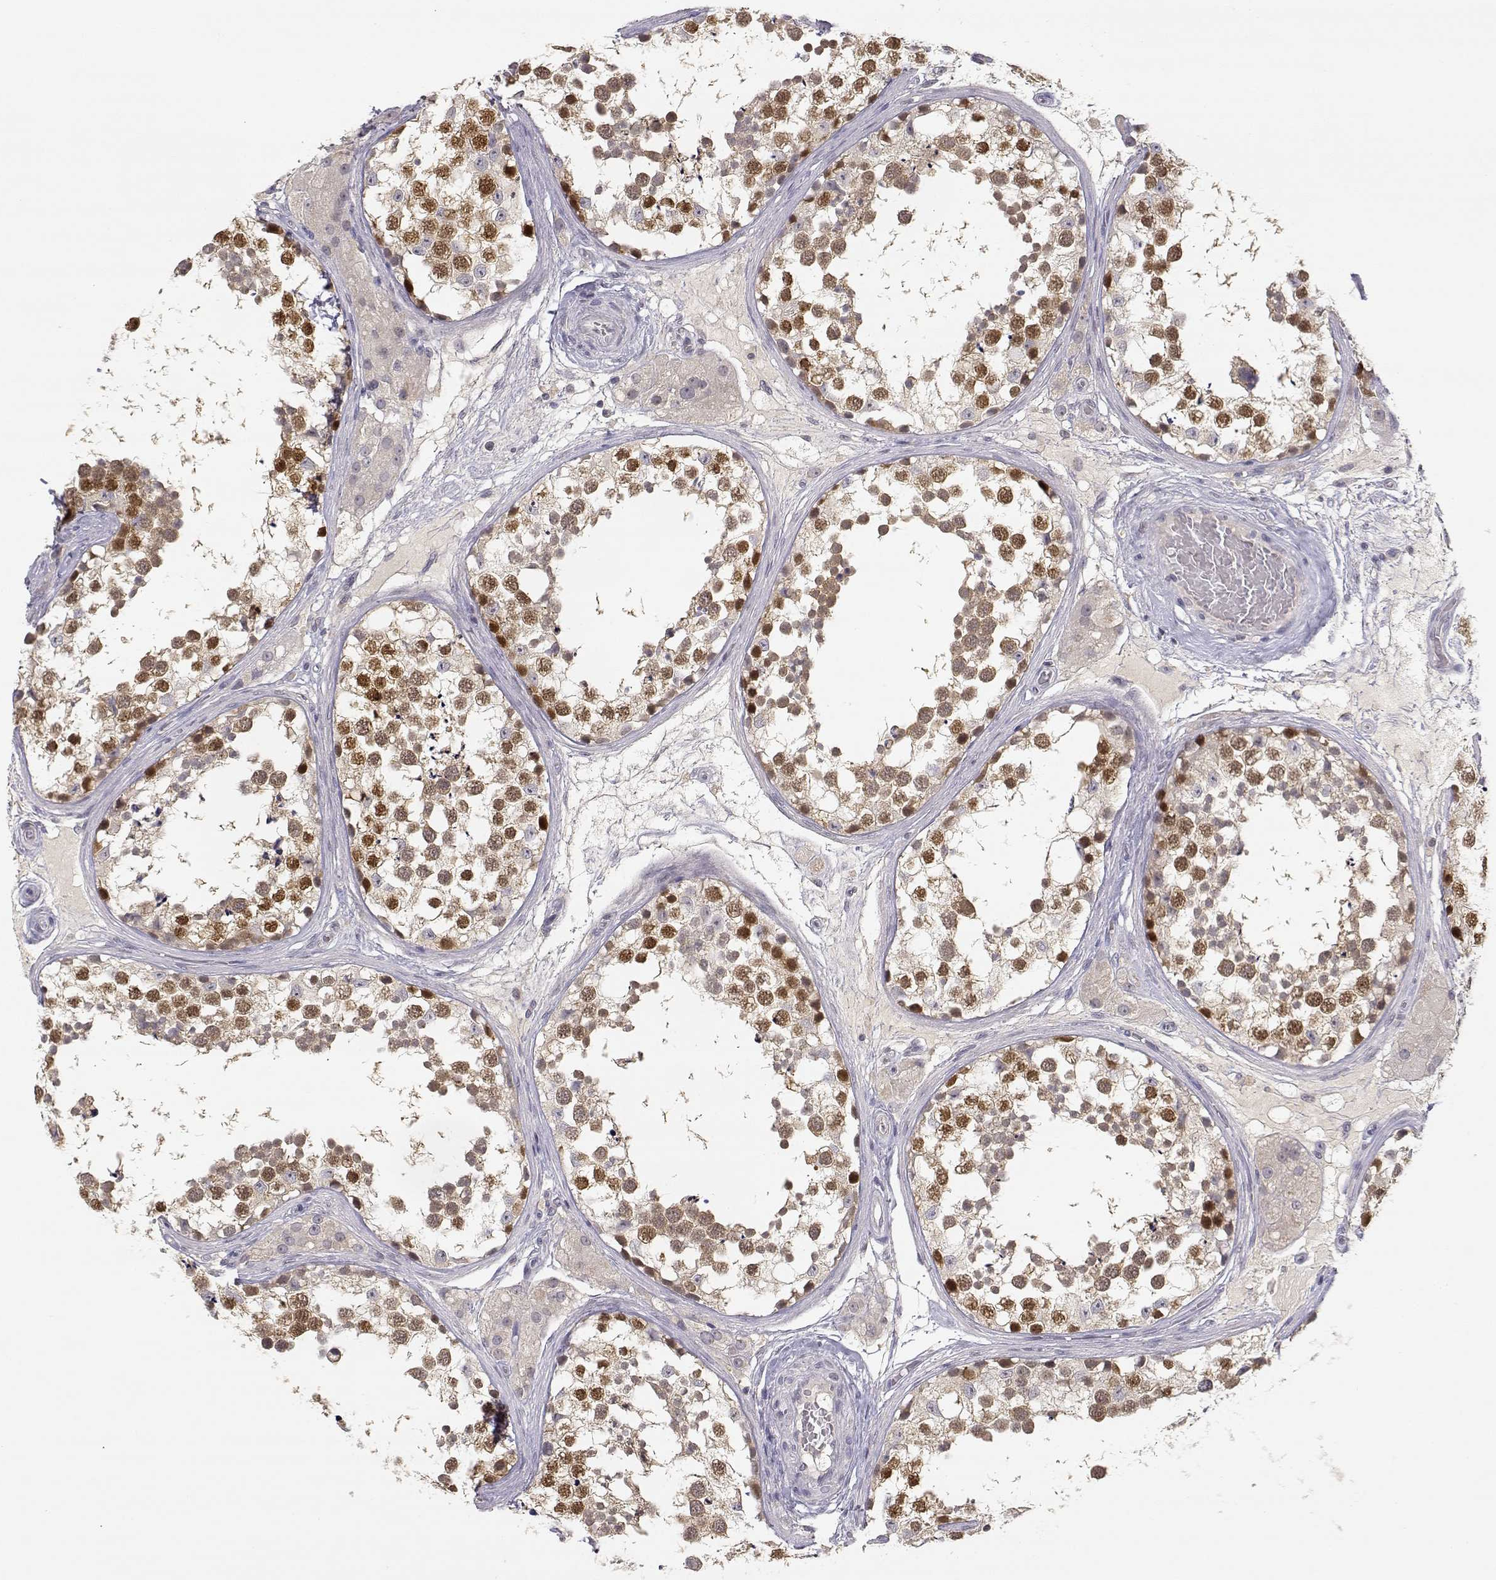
{"staining": {"intensity": "strong", "quantity": ">75%", "location": "nuclear"}, "tissue": "testis", "cell_type": "Cells in seminiferous ducts", "image_type": "normal", "snomed": [{"axis": "morphology", "description": "Normal tissue, NOS"}, {"axis": "morphology", "description": "Seminoma, NOS"}, {"axis": "topography", "description": "Testis"}], "caption": "A brown stain labels strong nuclear expression of a protein in cells in seminiferous ducts of benign human testis. The protein of interest is shown in brown color, while the nuclei are stained blue.", "gene": "RAD51", "patient": {"sex": "male", "age": 65}}